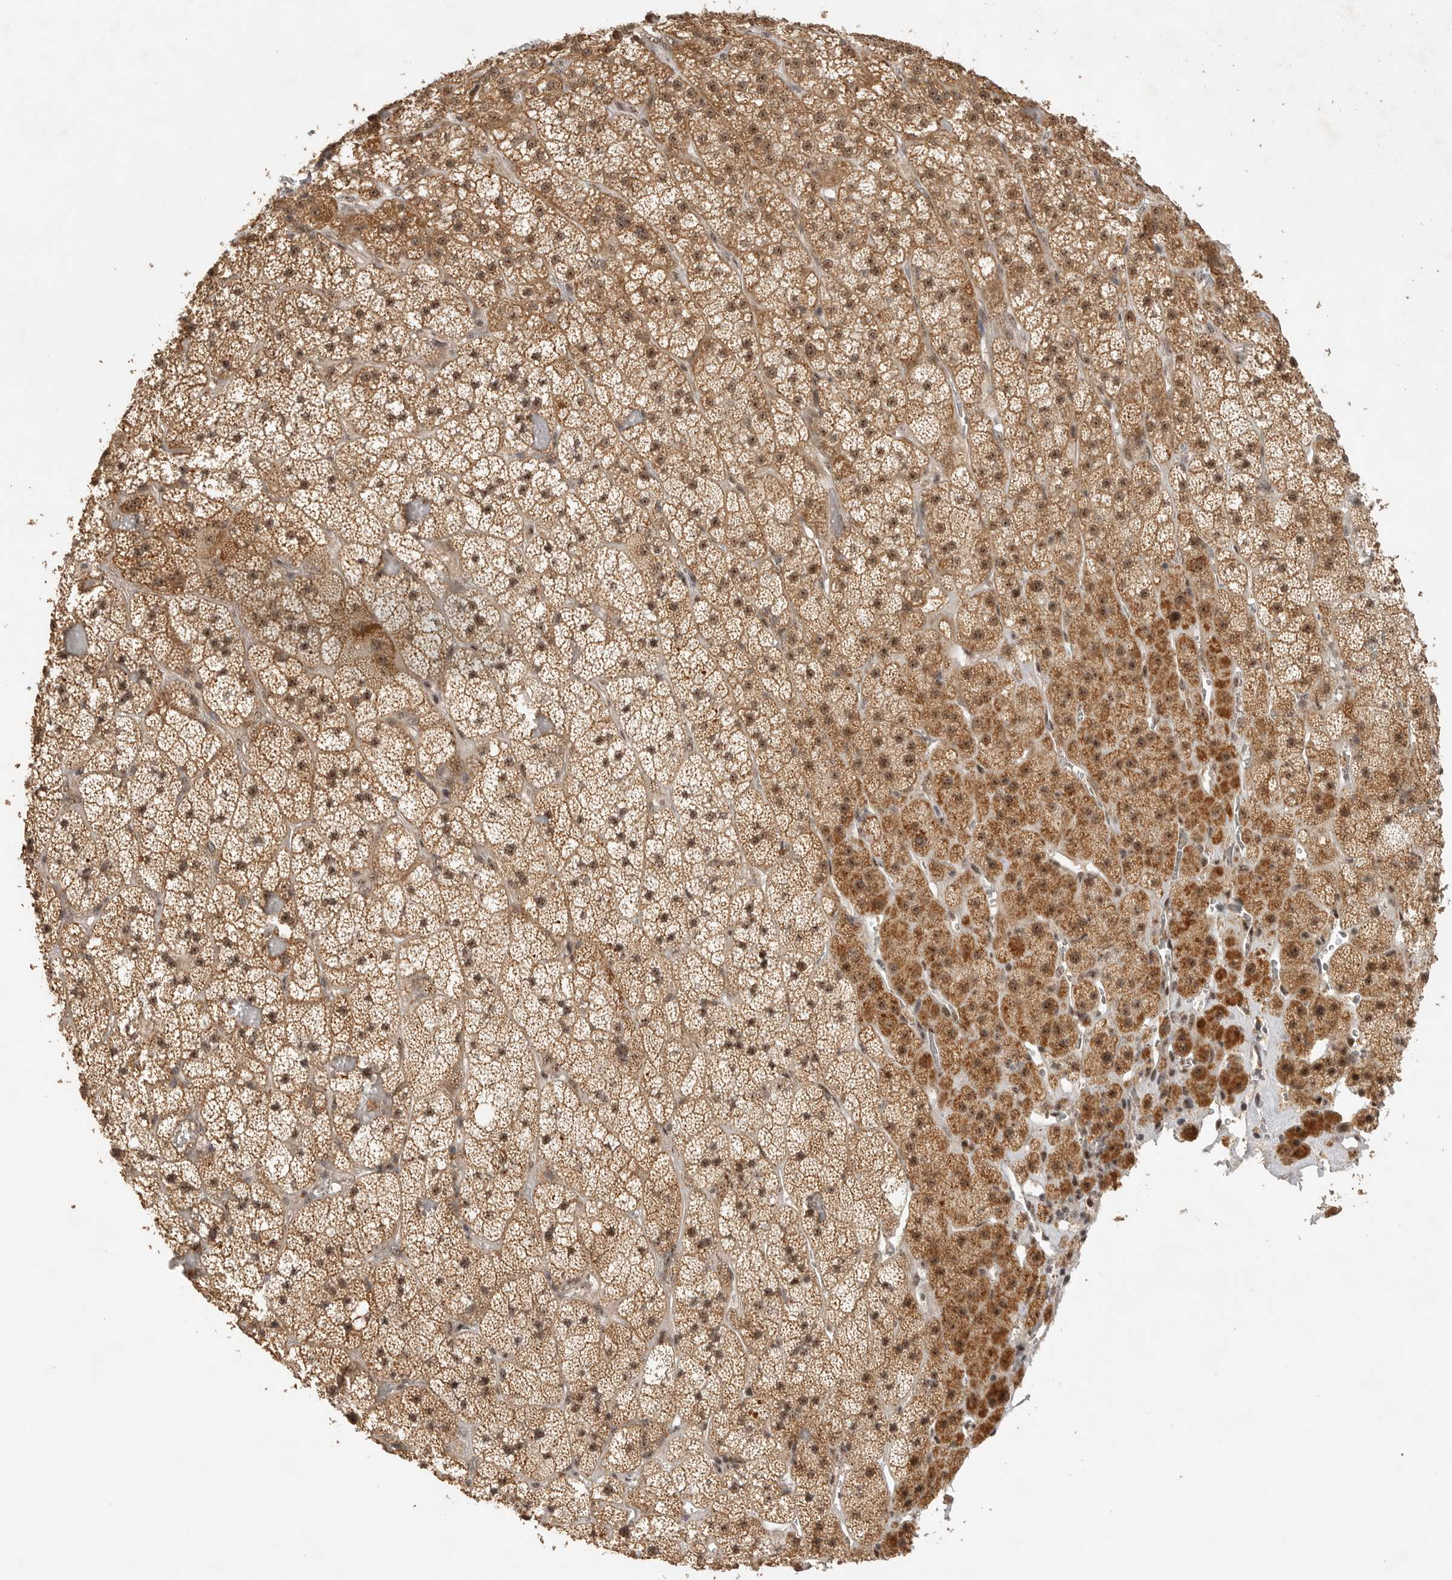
{"staining": {"intensity": "moderate", "quantity": ">75%", "location": "cytoplasmic/membranous,nuclear"}, "tissue": "adrenal gland", "cell_type": "Glandular cells", "image_type": "normal", "snomed": [{"axis": "morphology", "description": "Normal tissue, NOS"}, {"axis": "topography", "description": "Adrenal gland"}], "caption": "Immunohistochemical staining of normal adrenal gland exhibits medium levels of moderate cytoplasmic/membranous,nuclear staining in about >75% of glandular cells.", "gene": "POMP", "patient": {"sex": "male", "age": 57}}